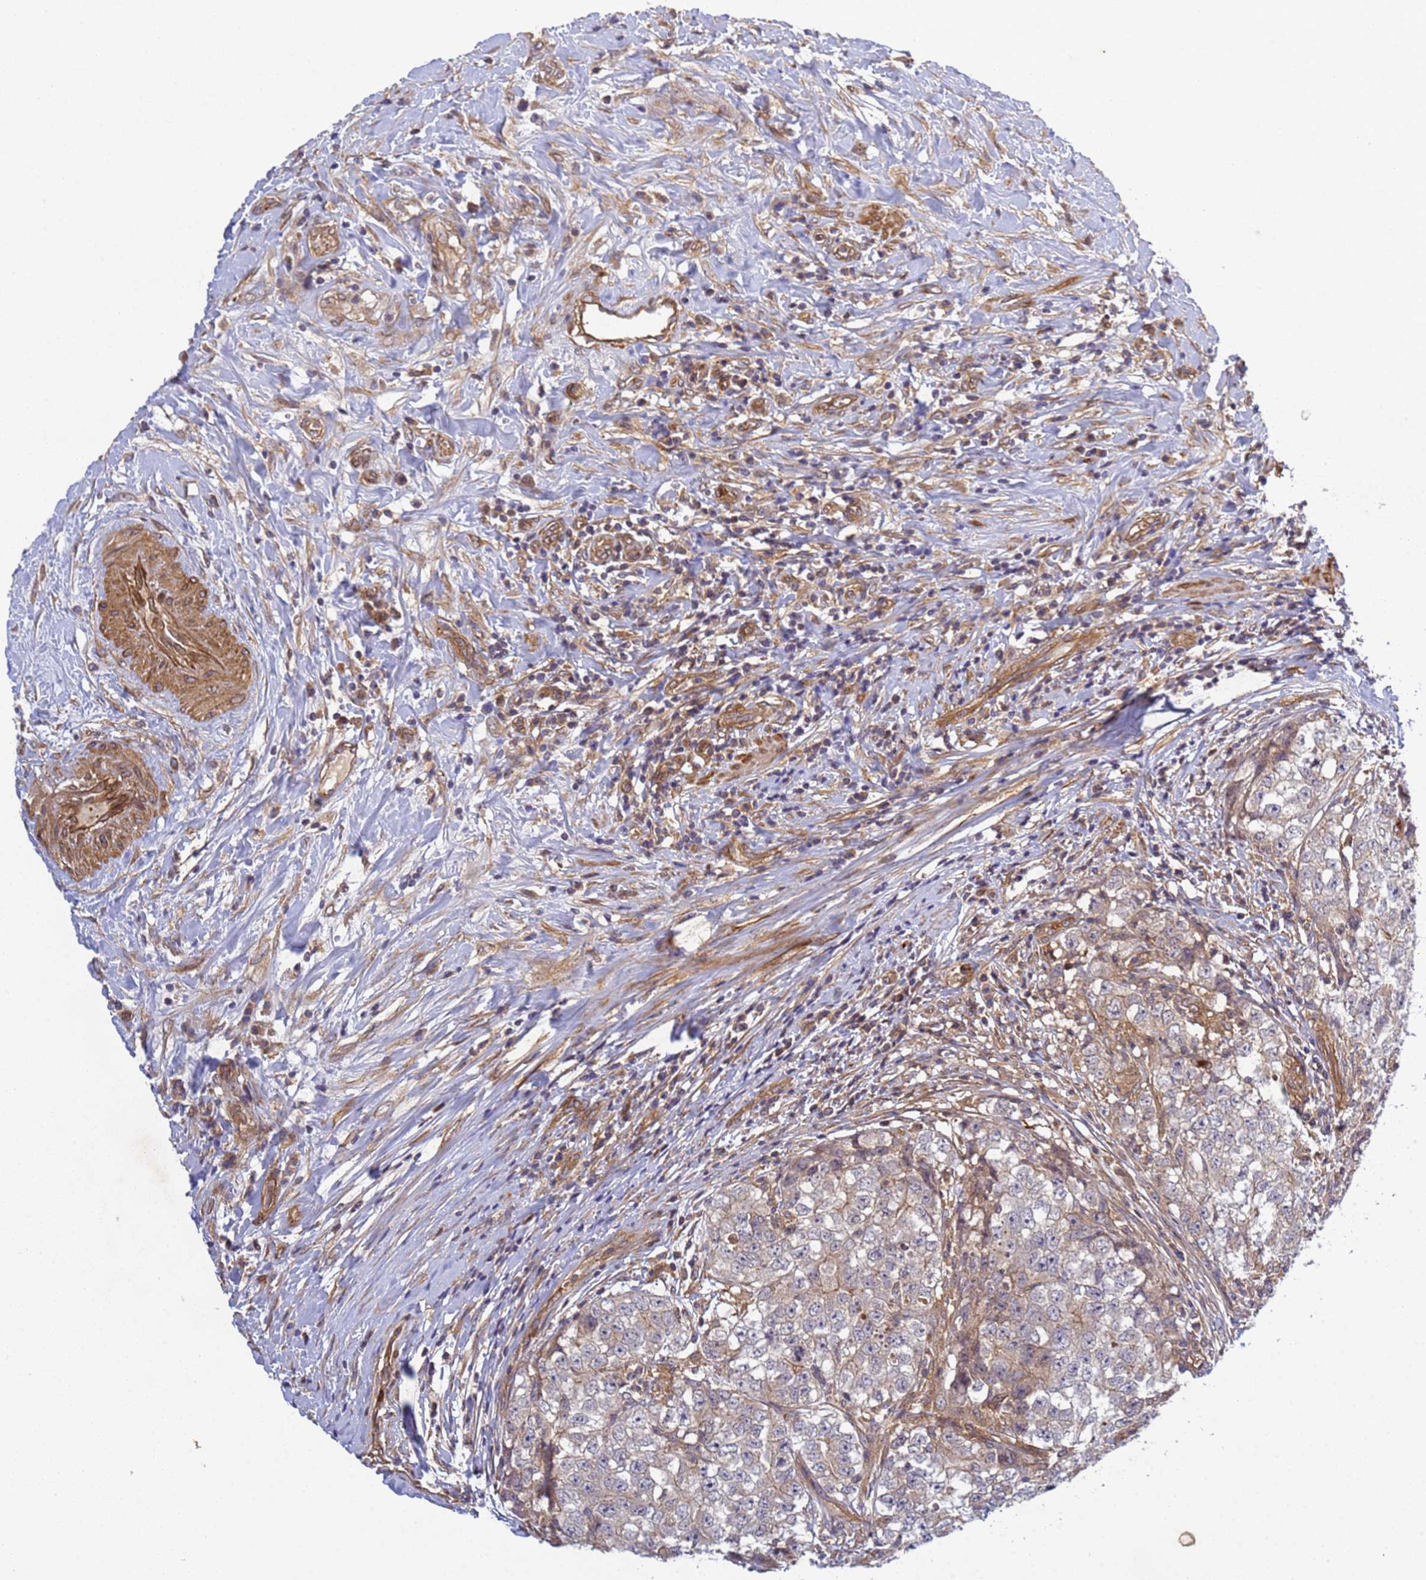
{"staining": {"intensity": "weak", "quantity": "<25%", "location": "cytoplasmic/membranous"}, "tissue": "testis cancer", "cell_type": "Tumor cells", "image_type": "cancer", "snomed": [{"axis": "morphology", "description": "Seminoma, NOS"}, {"axis": "morphology", "description": "Carcinoma, Embryonal, NOS"}, {"axis": "topography", "description": "Testis"}], "caption": "A photomicrograph of testis cancer stained for a protein displays no brown staining in tumor cells.", "gene": "C8orf34", "patient": {"sex": "male", "age": 43}}